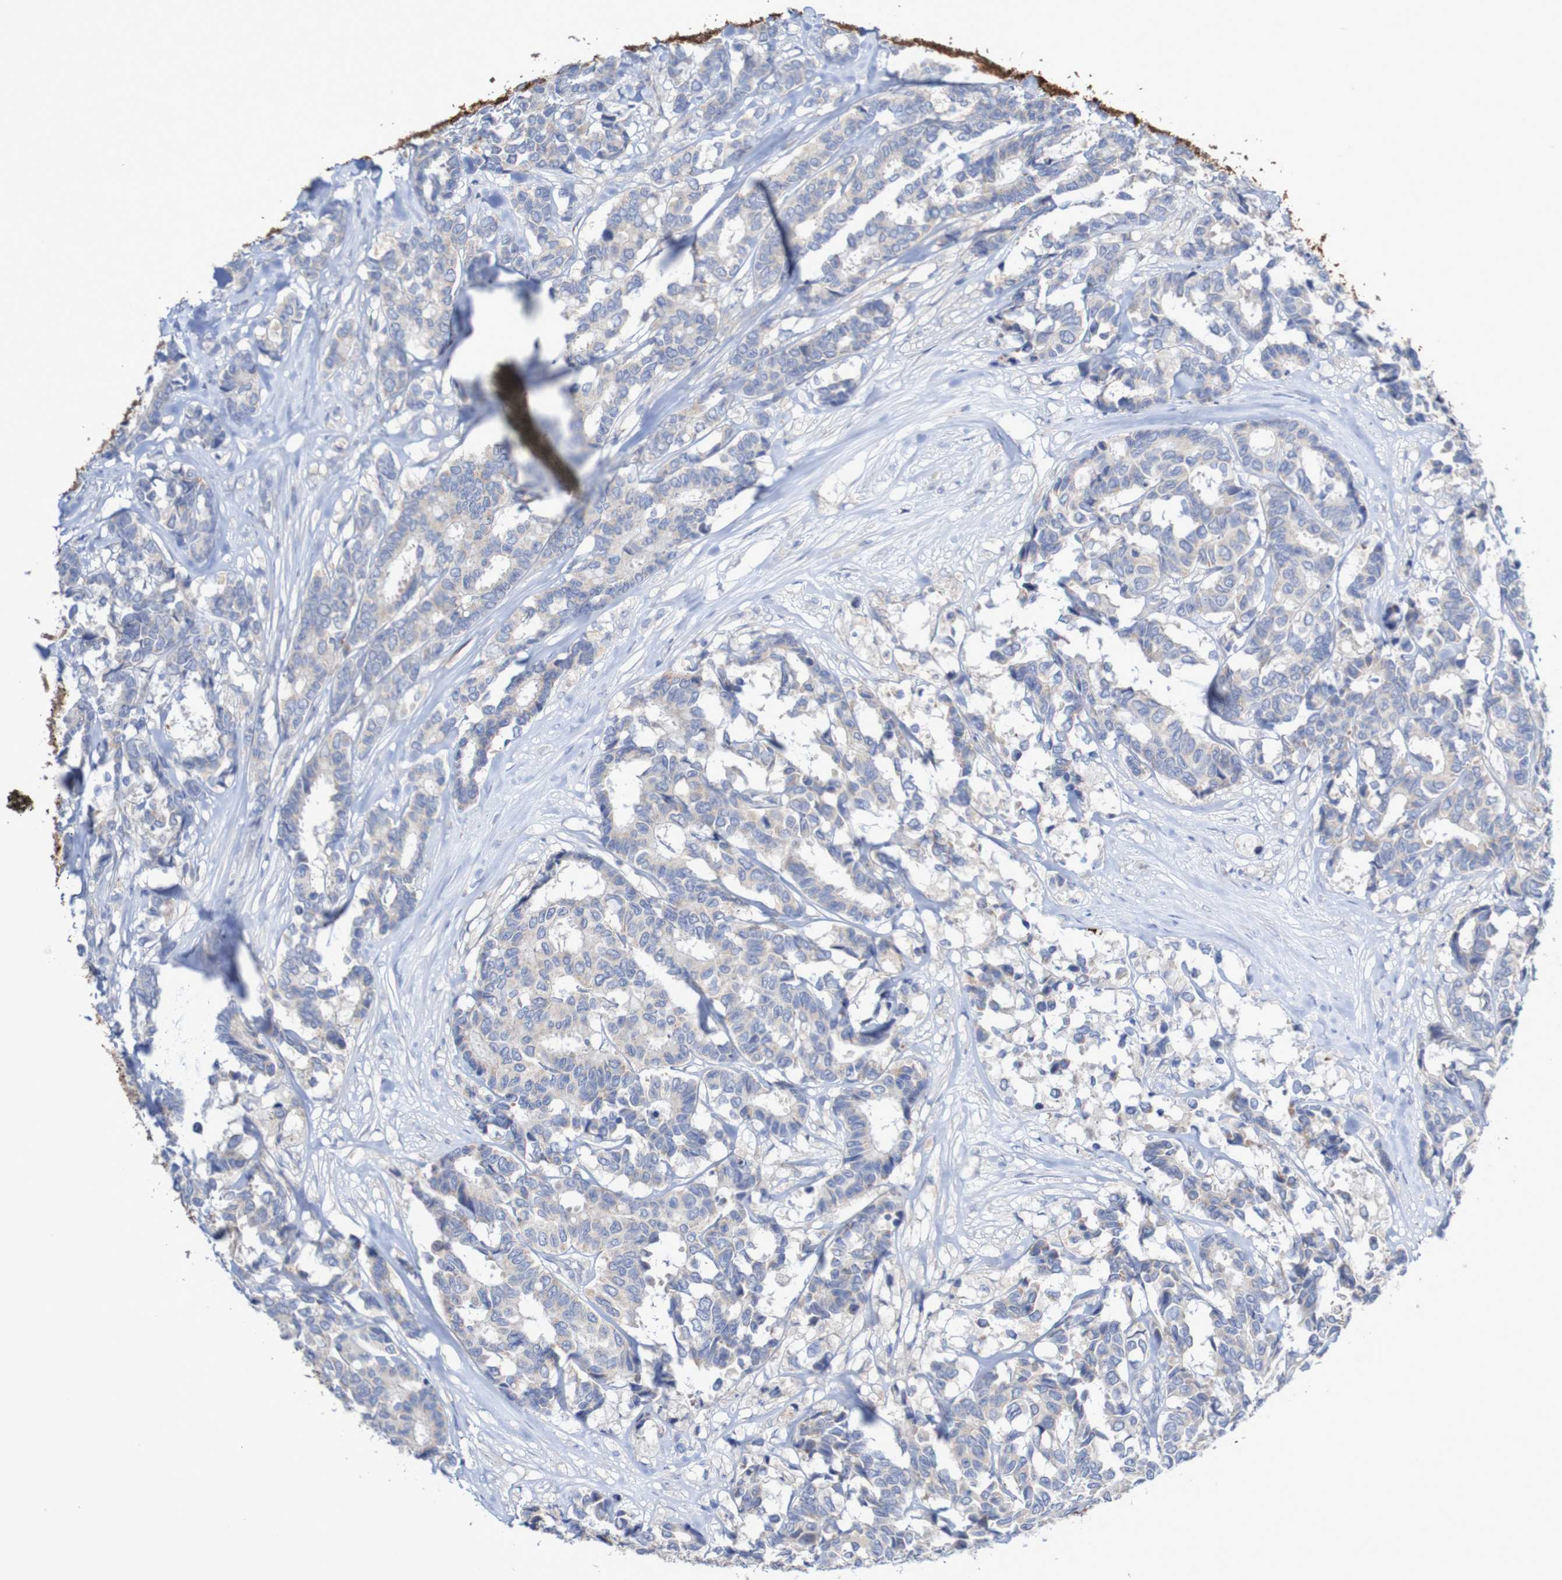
{"staining": {"intensity": "negative", "quantity": "none", "location": "none"}, "tissue": "breast cancer", "cell_type": "Tumor cells", "image_type": "cancer", "snomed": [{"axis": "morphology", "description": "Duct carcinoma"}, {"axis": "topography", "description": "Breast"}], "caption": "Immunohistochemistry histopathology image of human breast cancer stained for a protein (brown), which shows no positivity in tumor cells.", "gene": "PARP4", "patient": {"sex": "female", "age": 87}}